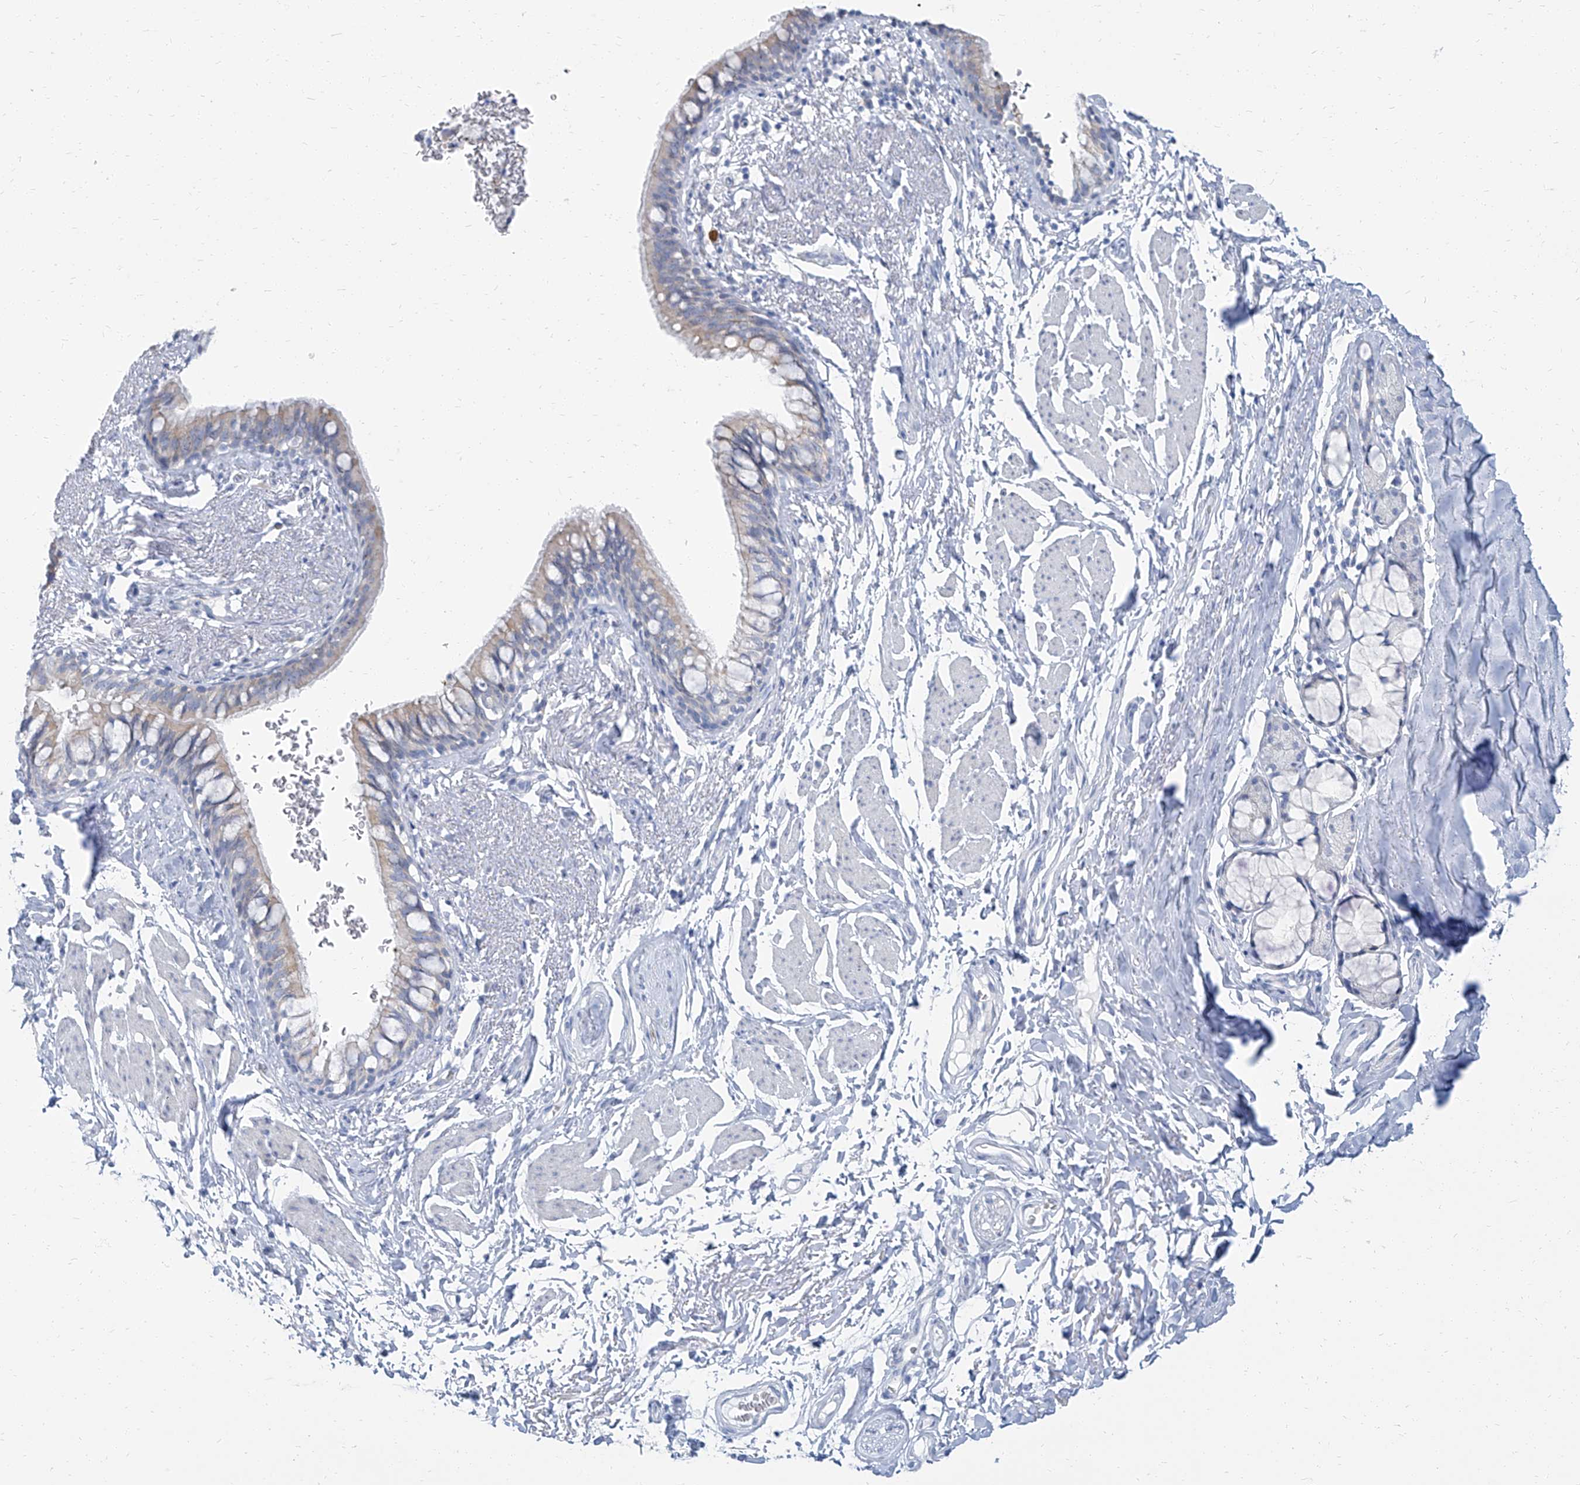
{"staining": {"intensity": "moderate", "quantity": "<25%", "location": "cytoplasmic/membranous"}, "tissue": "bronchus", "cell_type": "Respiratory epithelial cells", "image_type": "normal", "snomed": [{"axis": "morphology", "description": "Normal tissue, NOS"}, {"axis": "topography", "description": "Cartilage tissue"}, {"axis": "topography", "description": "Bronchus"}], "caption": "Immunohistochemistry (IHC) of benign bronchus reveals low levels of moderate cytoplasmic/membranous expression in approximately <25% of respiratory epithelial cells.", "gene": "TXLNB", "patient": {"sex": "female", "age": 36}}